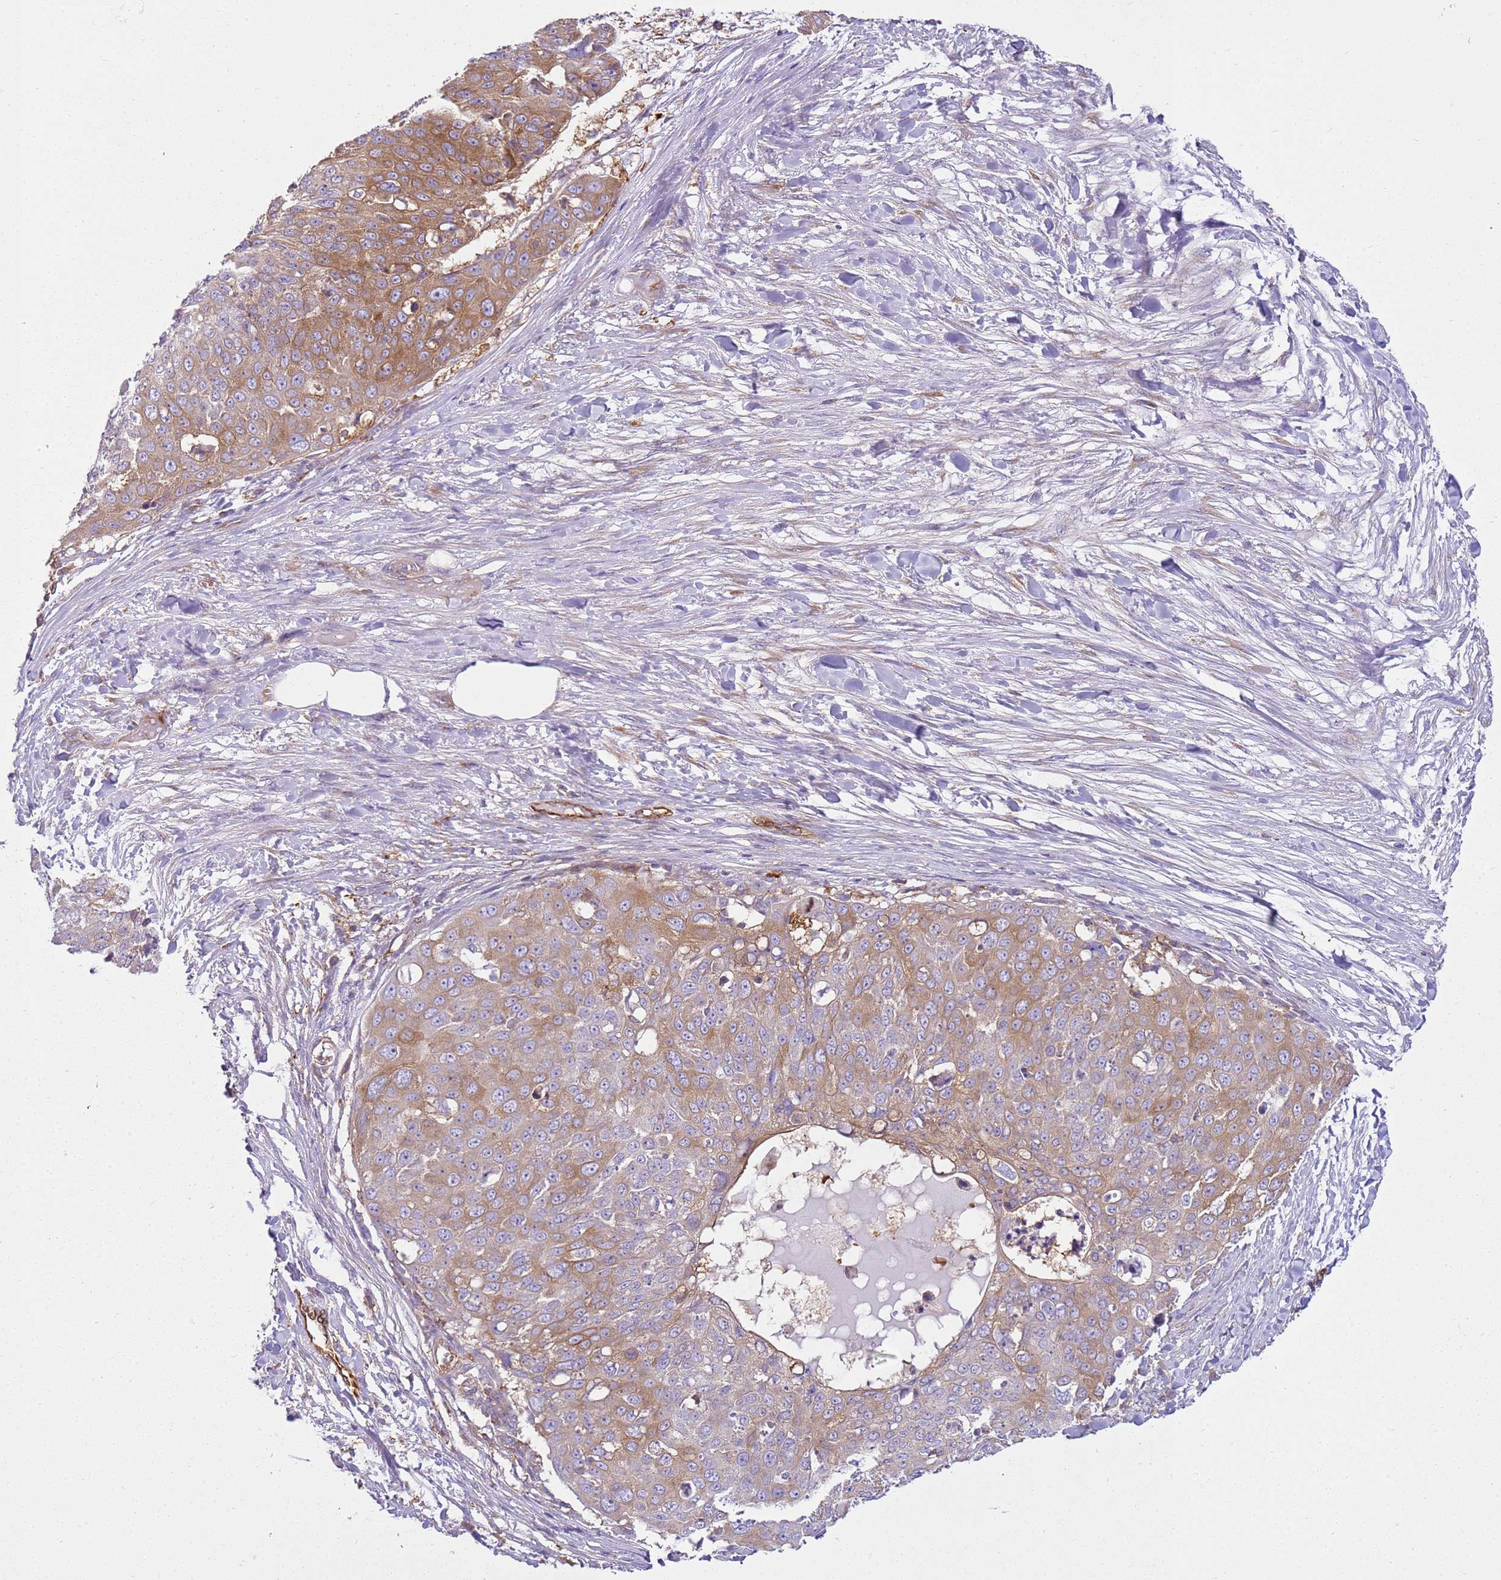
{"staining": {"intensity": "moderate", "quantity": "25%-75%", "location": "cytoplasmic/membranous"}, "tissue": "skin cancer", "cell_type": "Tumor cells", "image_type": "cancer", "snomed": [{"axis": "morphology", "description": "Squamous cell carcinoma, NOS"}, {"axis": "topography", "description": "Skin"}], "caption": "Protein staining of skin cancer tissue reveals moderate cytoplasmic/membranous expression in approximately 25%-75% of tumor cells.", "gene": "SNX21", "patient": {"sex": "male", "age": 71}}